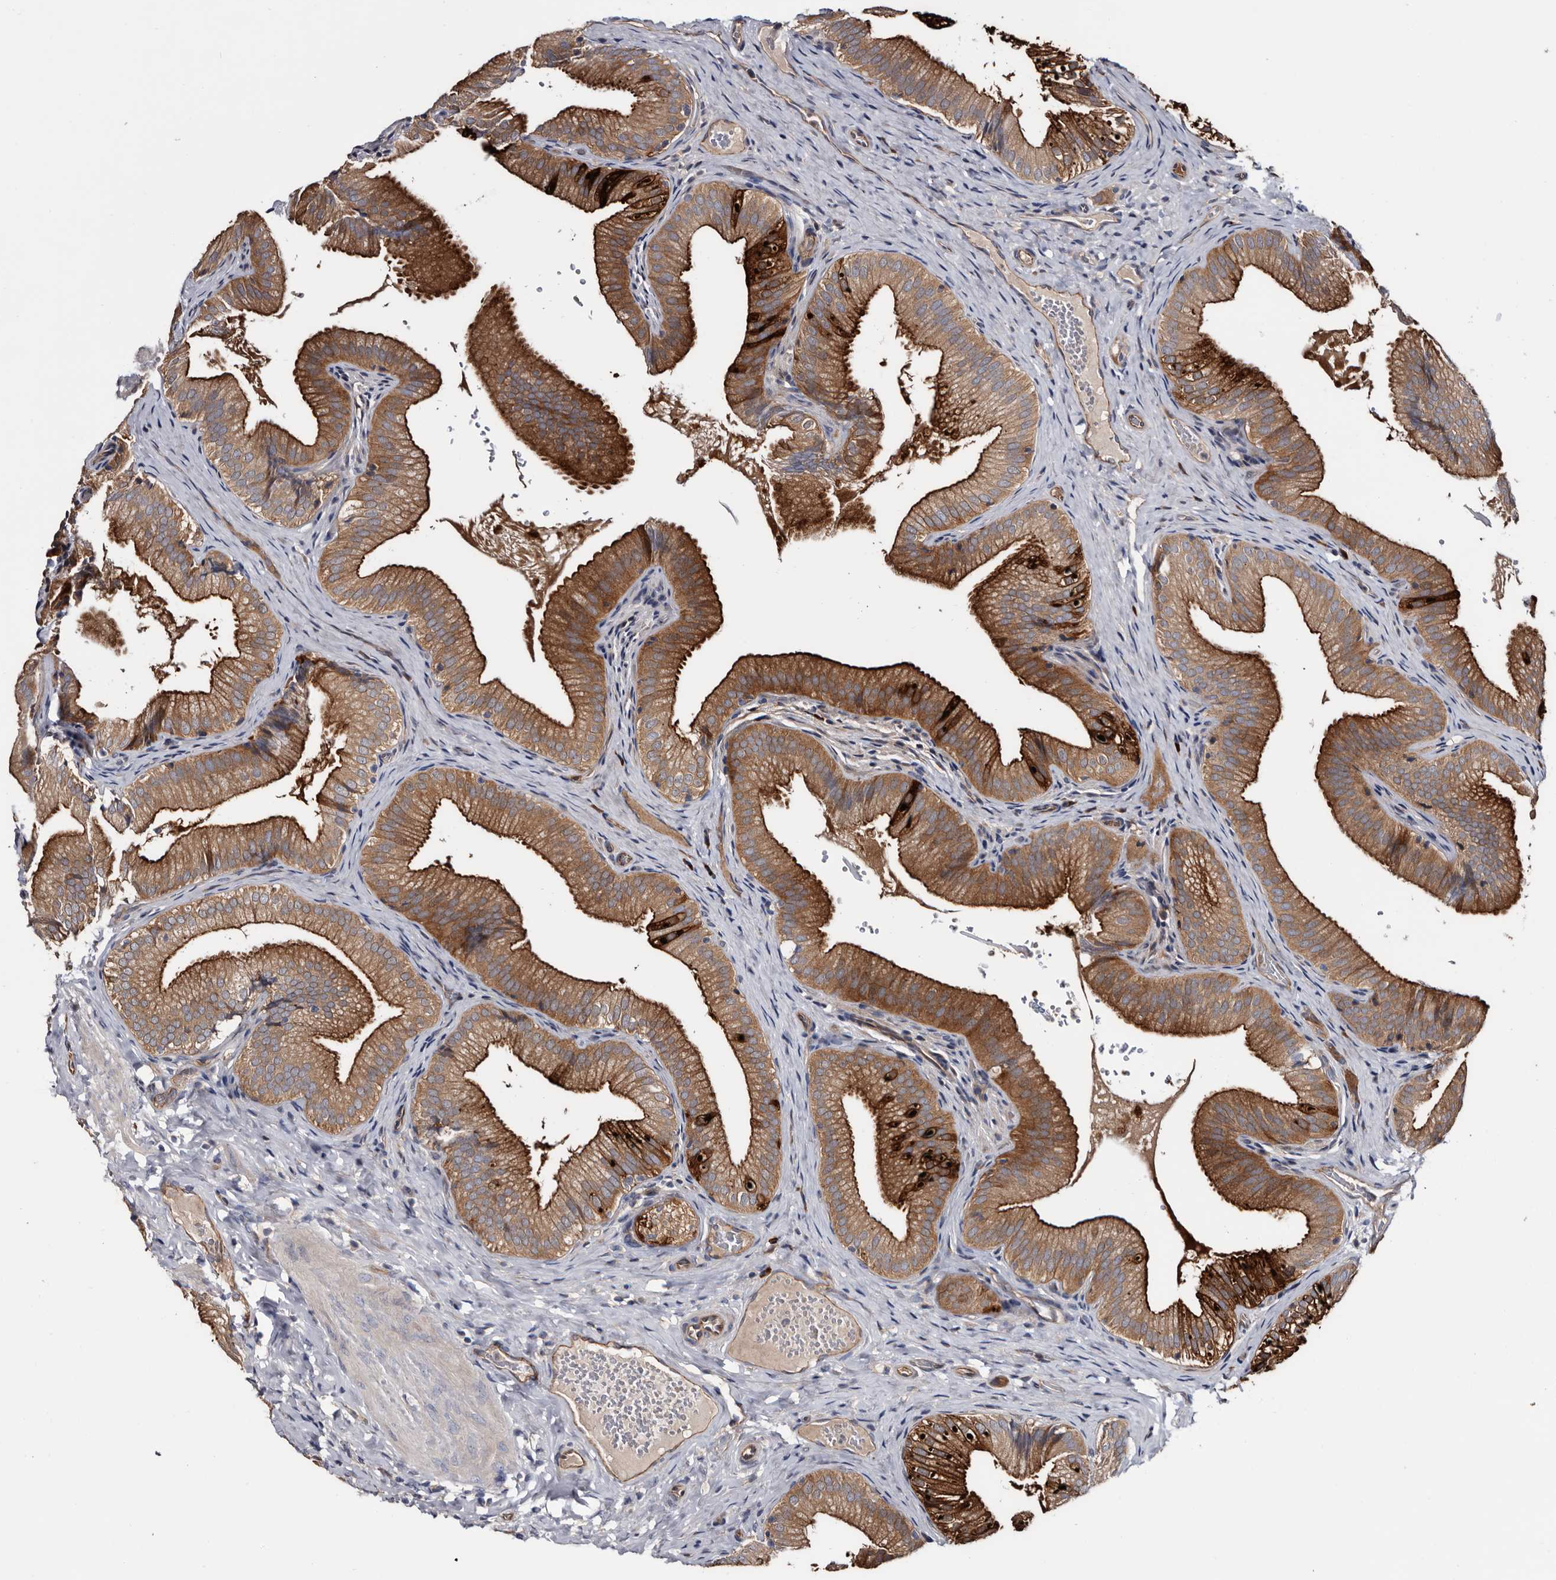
{"staining": {"intensity": "strong", "quantity": ">75%", "location": "cytoplasmic/membranous"}, "tissue": "gallbladder", "cell_type": "Glandular cells", "image_type": "normal", "snomed": [{"axis": "morphology", "description": "Normal tissue, NOS"}, {"axis": "topography", "description": "Gallbladder"}], "caption": "About >75% of glandular cells in unremarkable human gallbladder demonstrate strong cytoplasmic/membranous protein staining as visualized by brown immunohistochemical staining.", "gene": "TSPAN17", "patient": {"sex": "female", "age": 30}}